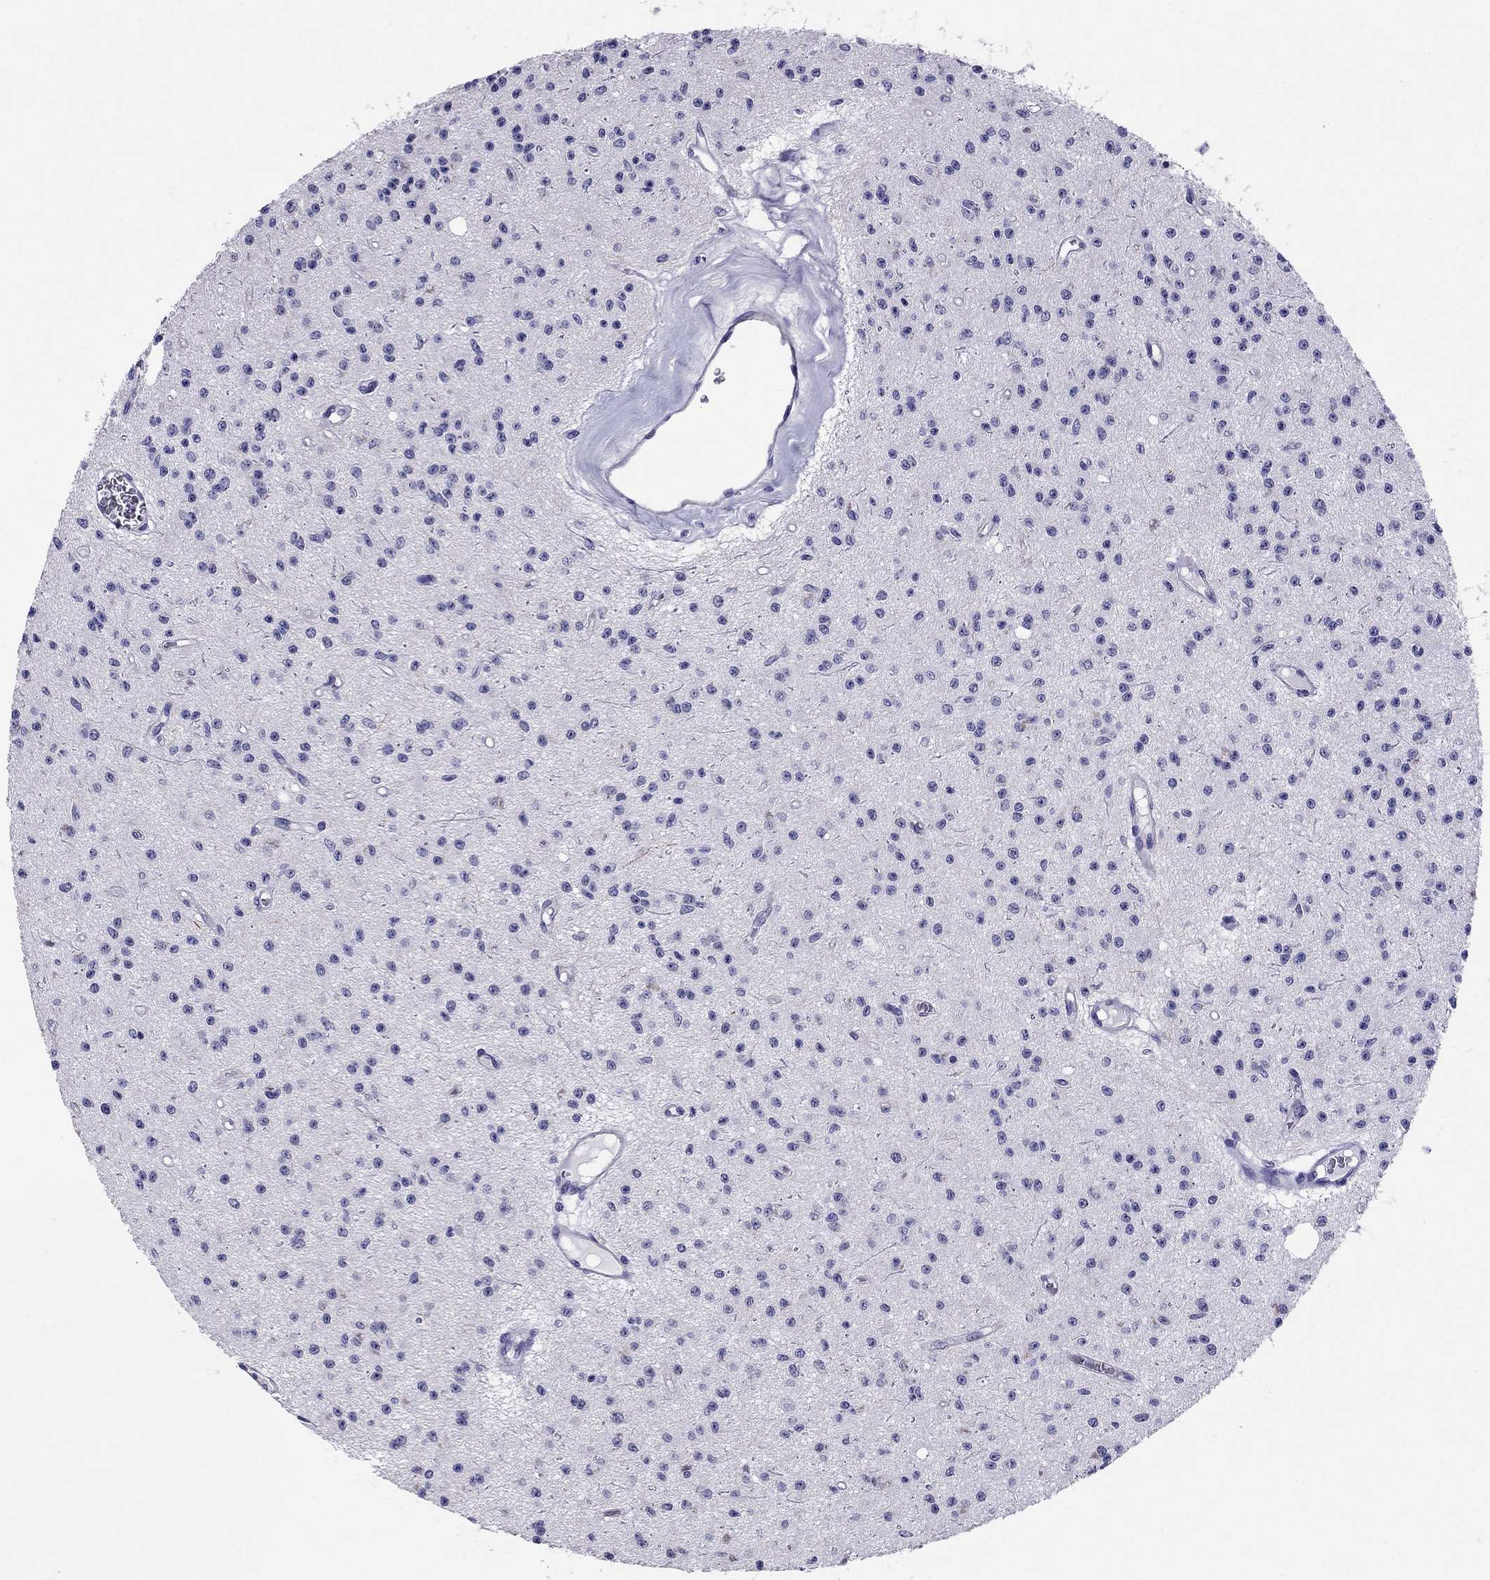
{"staining": {"intensity": "negative", "quantity": "none", "location": "none"}, "tissue": "glioma", "cell_type": "Tumor cells", "image_type": "cancer", "snomed": [{"axis": "morphology", "description": "Glioma, malignant, Low grade"}, {"axis": "topography", "description": "Brain"}], "caption": "A histopathology image of glioma stained for a protein exhibits no brown staining in tumor cells.", "gene": "CROCC2", "patient": {"sex": "female", "age": 45}}